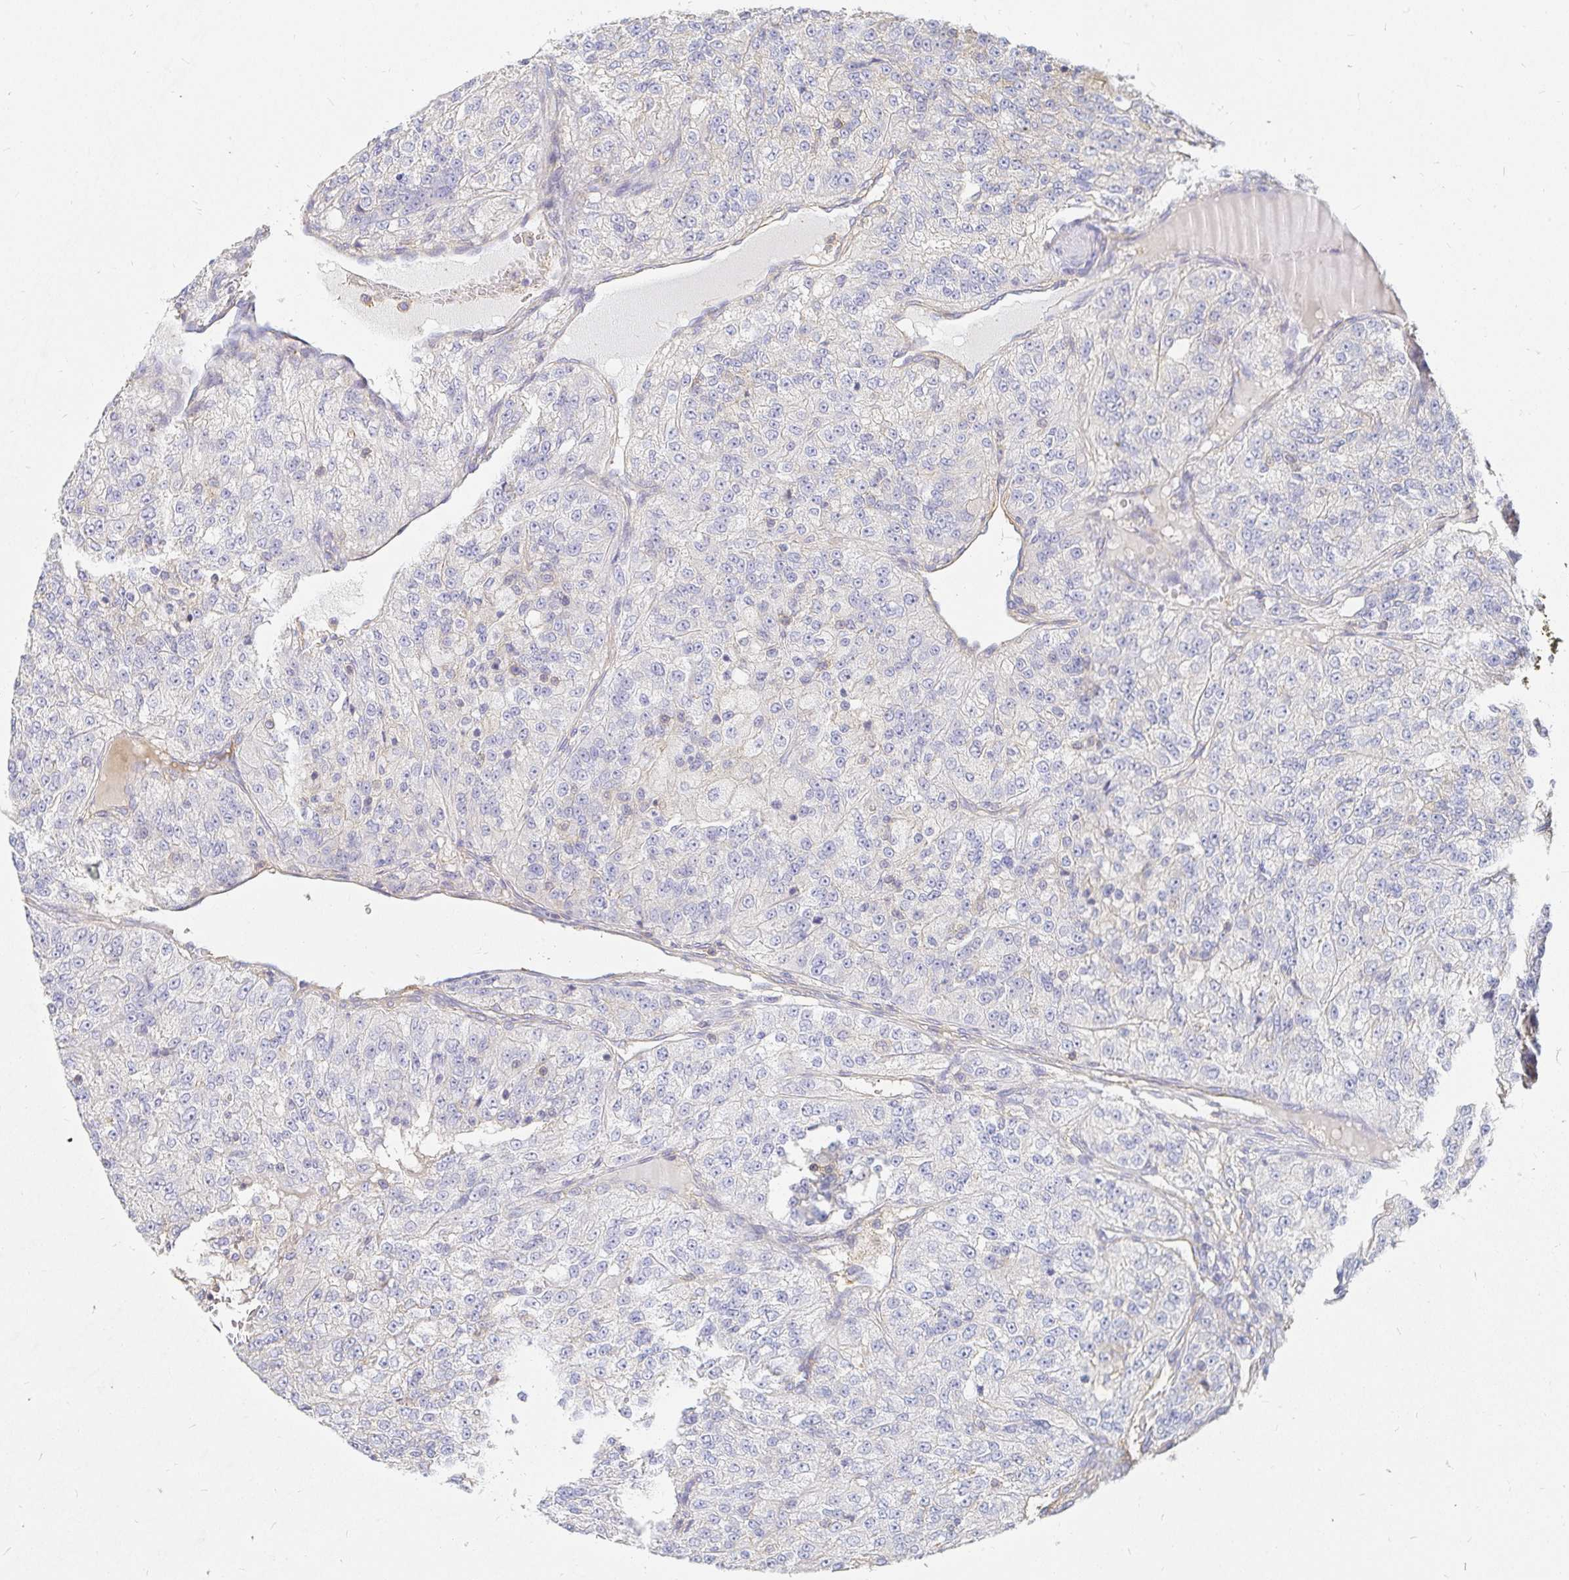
{"staining": {"intensity": "negative", "quantity": "none", "location": "none"}, "tissue": "renal cancer", "cell_type": "Tumor cells", "image_type": "cancer", "snomed": [{"axis": "morphology", "description": "Adenocarcinoma, NOS"}, {"axis": "topography", "description": "Kidney"}], "caption": "Photomicrograph shows no significant protein positivity in tumor cells of renal cancer (adenocarcinoma). The staining was performed using DAB (3,3'-diaminobenzidine) to visualize the protein expression in brown, while the nuclei were stained in blue with hematoxylin (Magnification: 20x).", "gene": "TSPAN19", "patient": {"sex": "female", "age": 63}}